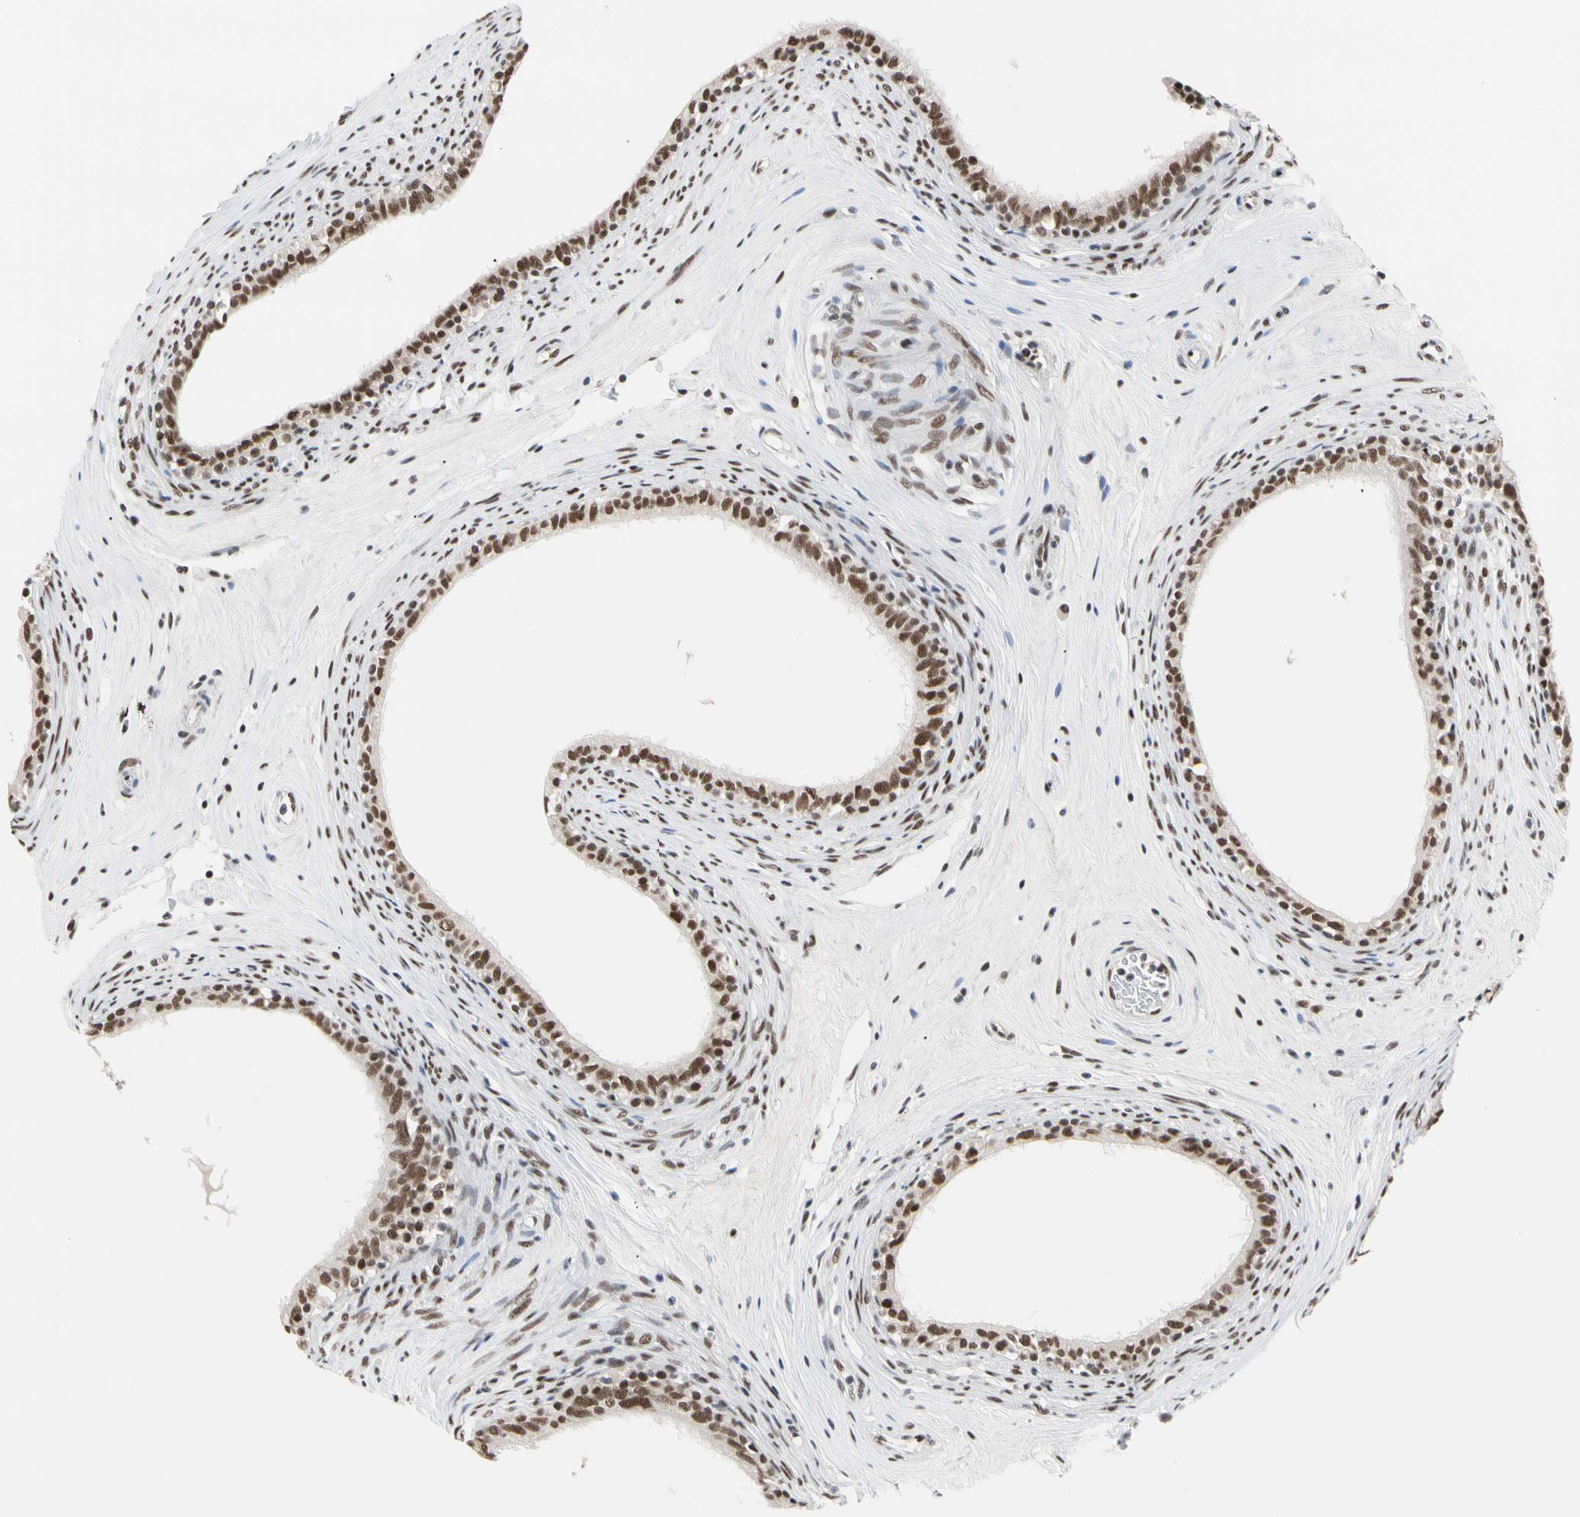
{"staining": {"intensity": "strong", "quantity": ">75%", "location": "nuclear"}, "tissue": "epididymis", "cell_type": "Glandular cells", "image_type": "normal", "snomed": [{"axis": "morphology", "description": "Normal tissue, NOS"}, {"axis": "morphology", "description": "Inflammation, NOS"}, {"axis": "topography", "description": "Epididymis"}], "caption": "This image exhibits normal epididymis stained with immunohistochemistry to label a protein in brown. The nuclear of glandular cells show strong positivity for the protein. Nuclei are counter-stained blue.", "gene": "FAM98B", "patient": {"sex": "male", "age": 84}}